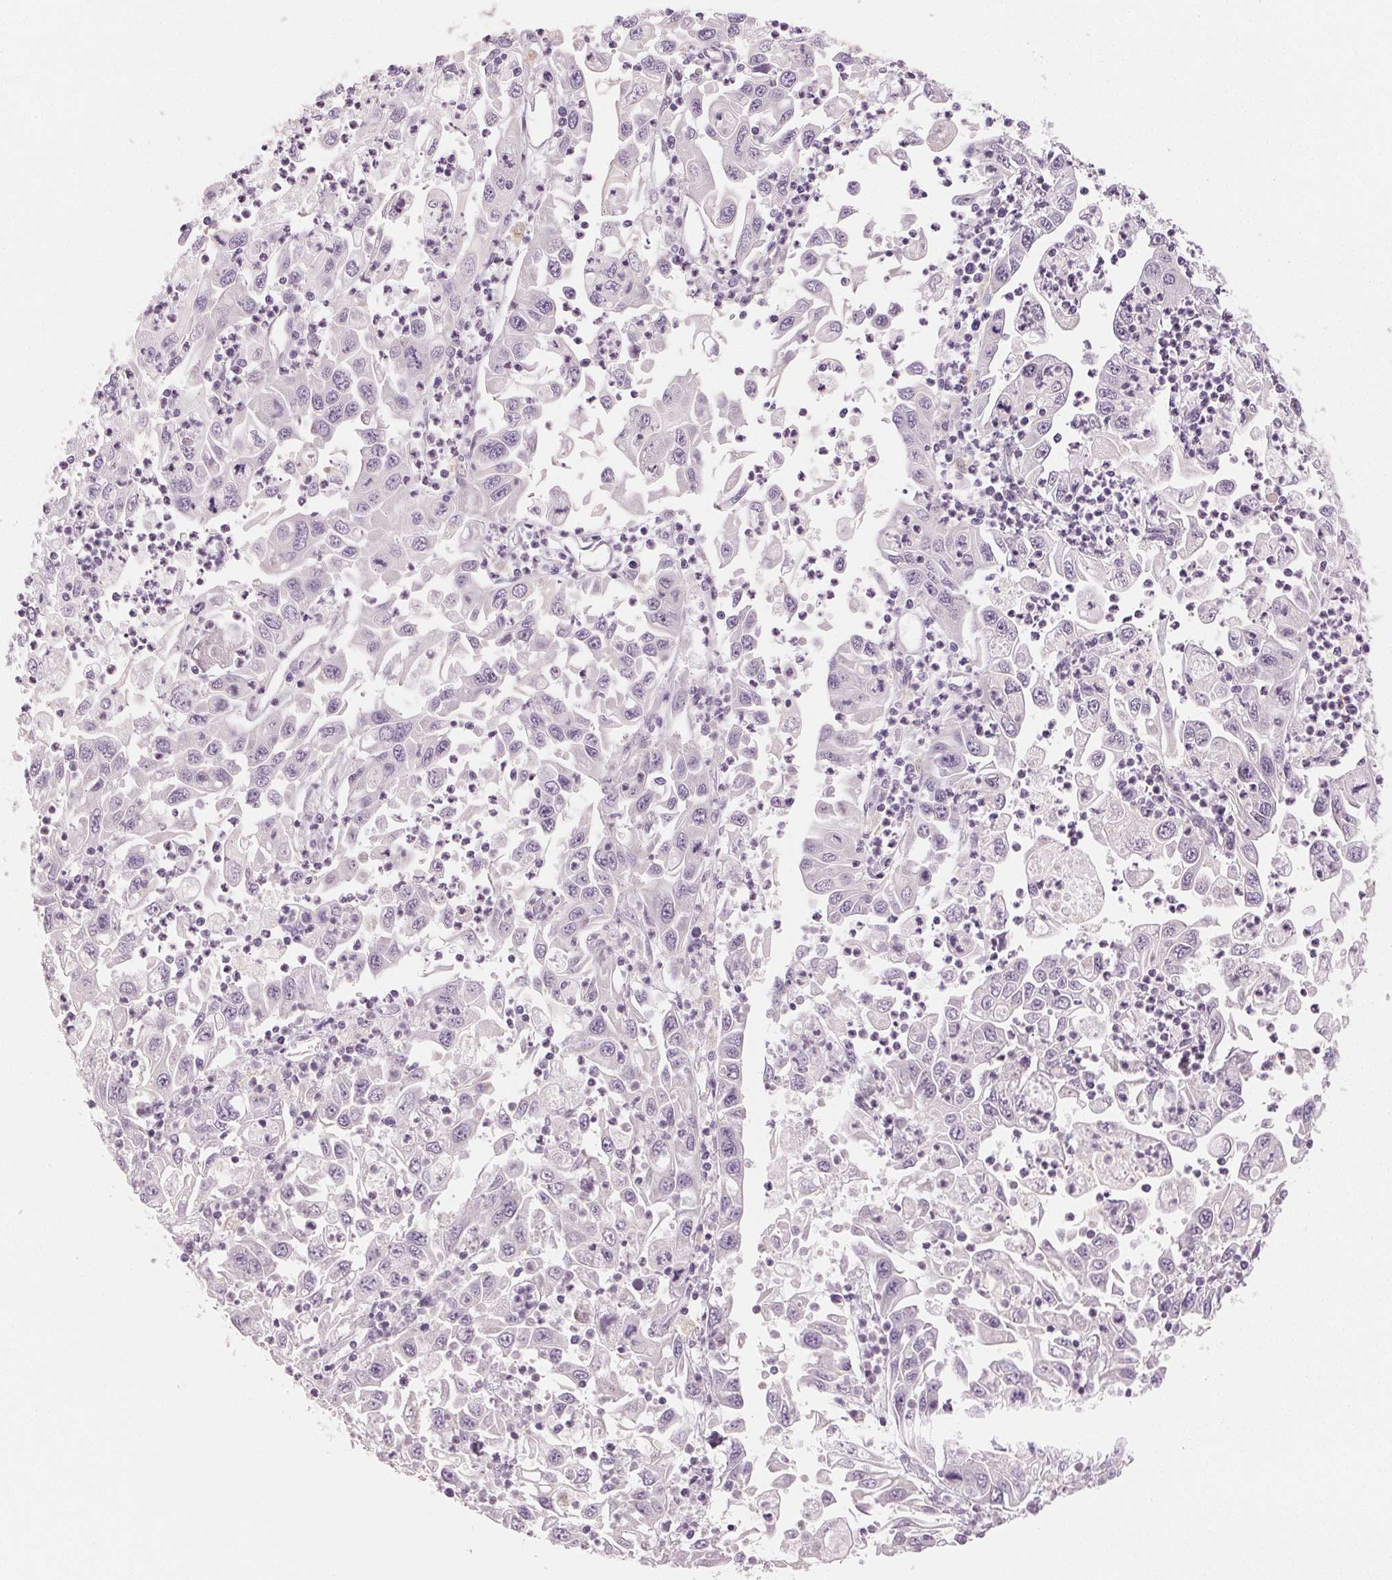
{"staining": {"intensity": "negative", "quantity": "none", "location": "none"}, "tissue": "endometrial cancer", "cell_type": "Tumor cells", "image_type": "cancer", "snomed": [{"axis": "morphology", "description": "Adenocarcinoma, NOS"}, {"axis": "topography", "description": "Uterus"}], "caption": "DAB immunohistochemical staining of human endometrial cancer exhibits no significant staining in tumor cells.", "gene": "MAP1LC3A", "patient": {"sex": "female", "age": 62}}